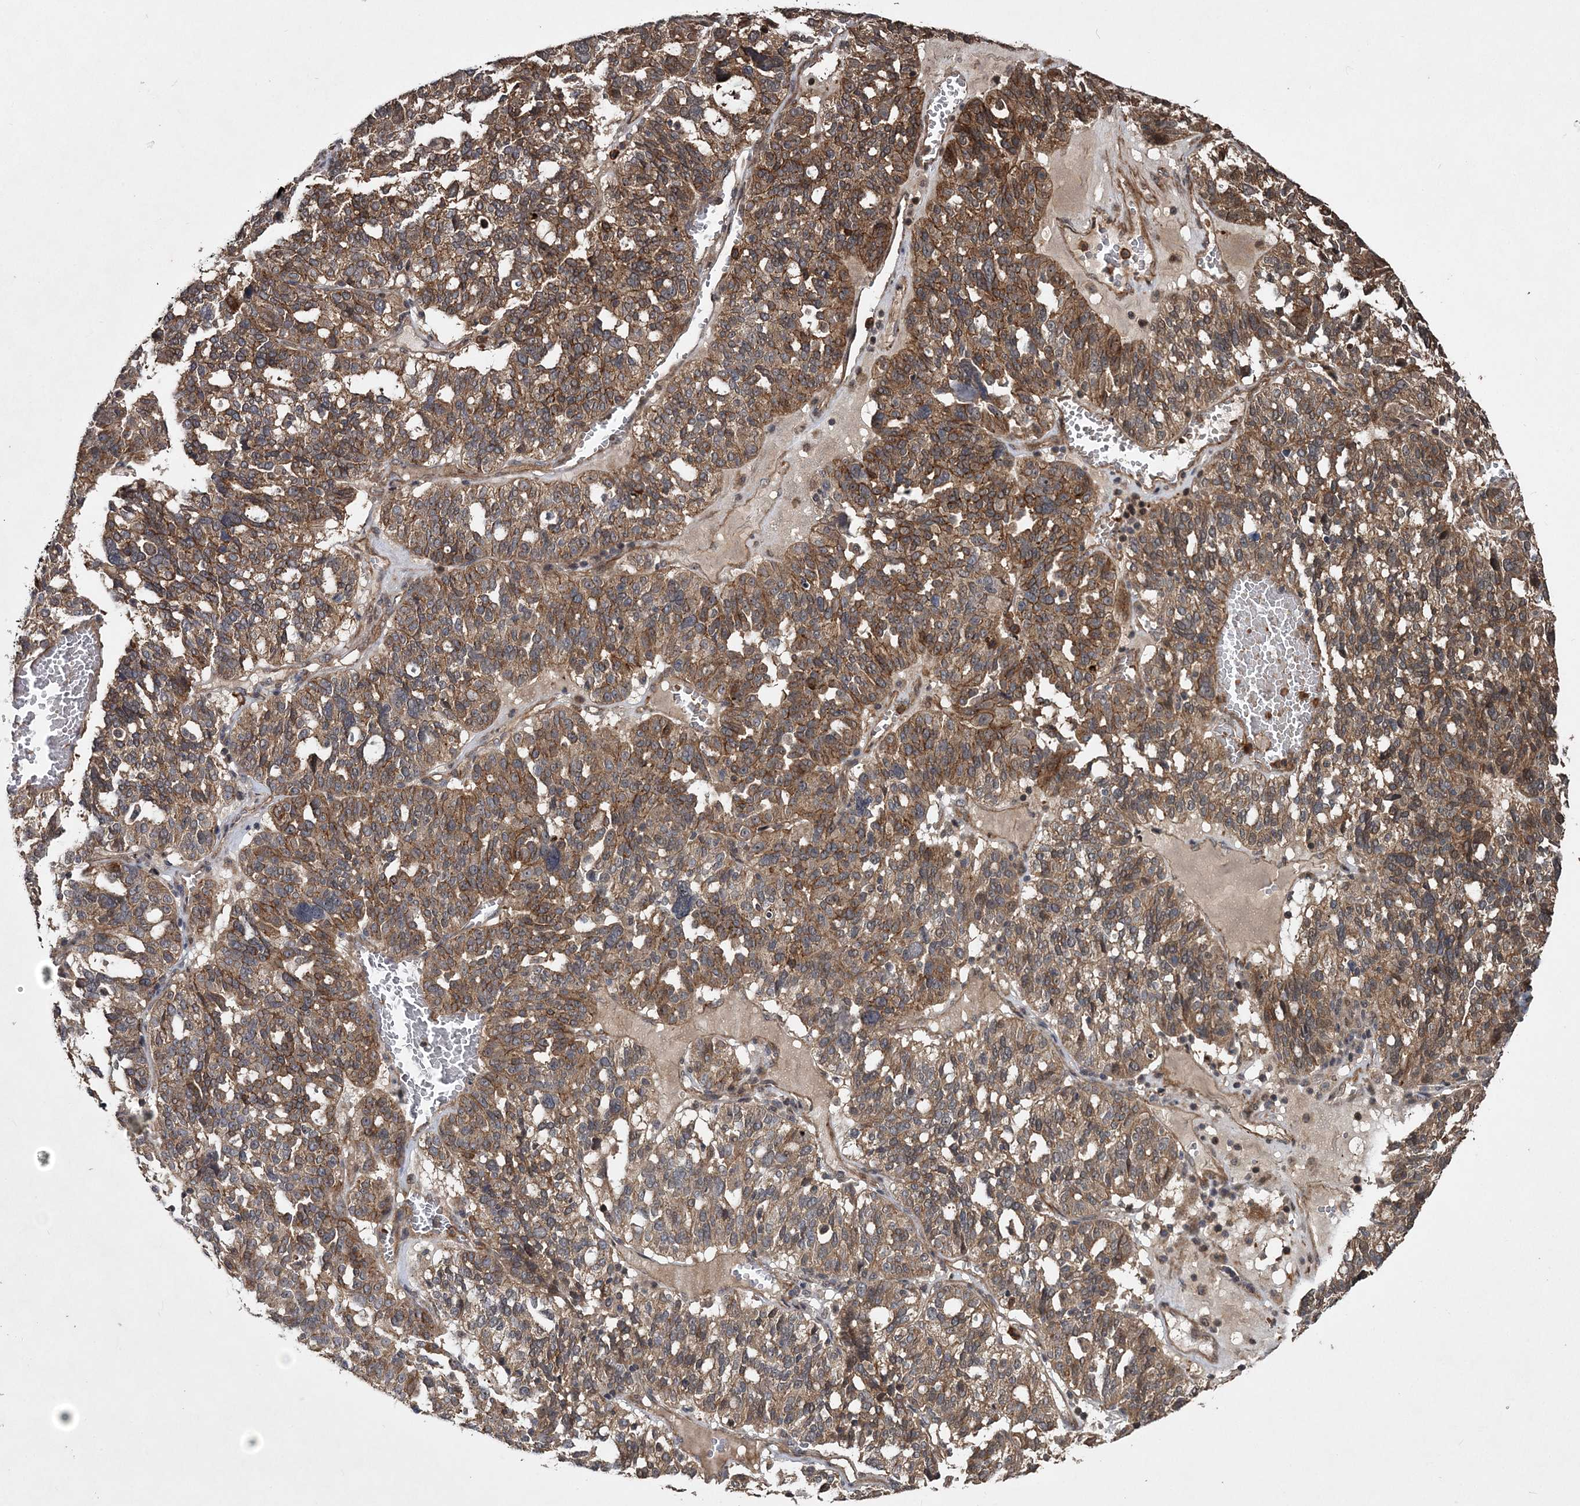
{"staining": {"intensity": "moderate", "quantity": ">75%", "location": "cytoplasmic/membranous,nuclear"}, "tissue": "ovarian cancer", "cell_type": "Tumor cells", "image_type": "cancer", "snomed": [{"axis": "morphology", "description": "Cystadenocarcinoma, serous, NOS"}, {"axis": "topography", "description": "Ovary"}], "caption": "Approximately >75% of tumor cells in human ovarian cancer (serous cystadenocarcinoma) demonstrate moderate cytoplasmic/membranous and nuclear protein expression as visualized by brown immunohistochemical staining.", "gene": "HYCC2", "patient": {"sex": "female", "age": 59}}